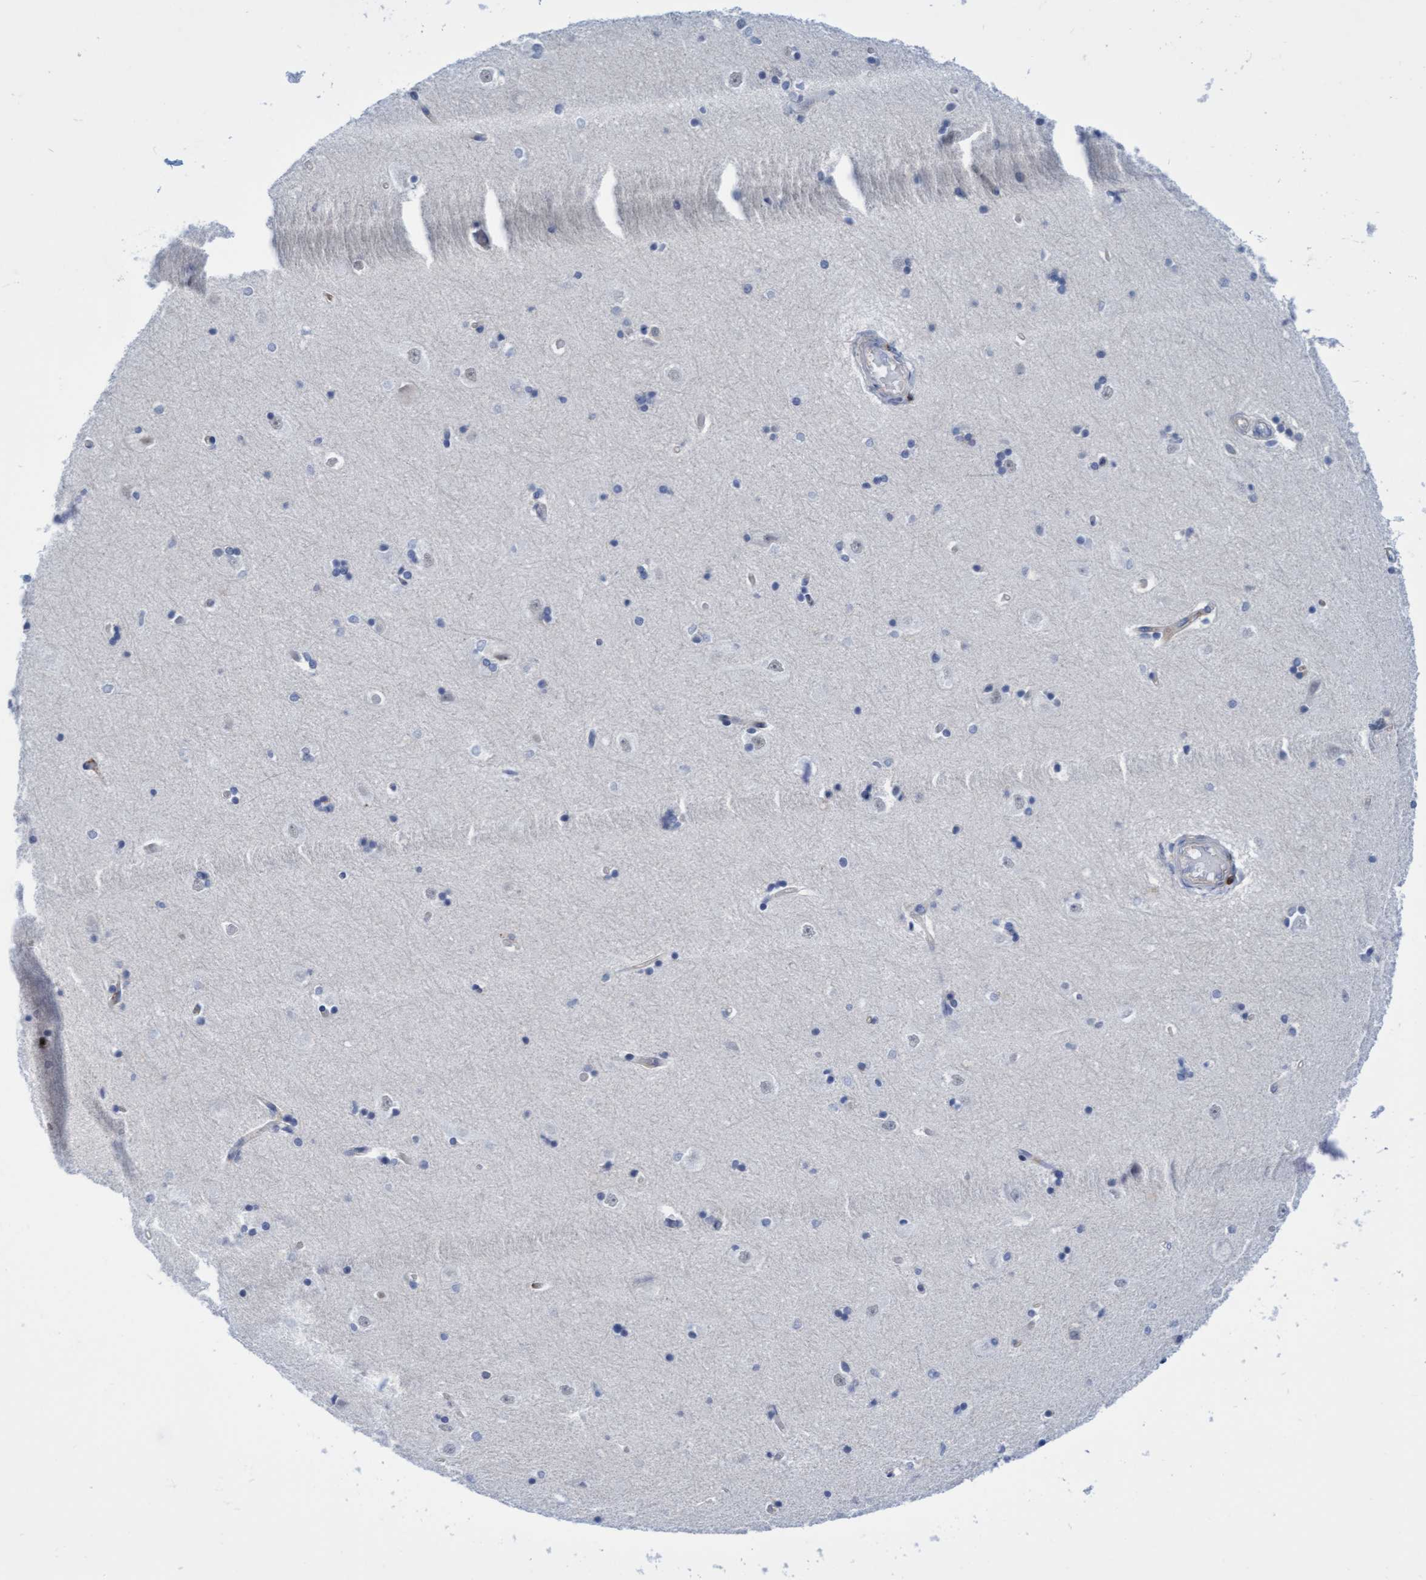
{"staining": {"intensity": "negative", "quantity": "none", "location": "none"}, "tissue": "hippocampus", "cell_type": "Glial cells", "image_type": "normal", "snomed": [{"axis": "morphology", "description": "Normal tissue, NOS"}, {"axis": "topography", "description": "Hippocampus"}], "caption": "There is no significant positivity in glial cells of hippocampus. (DAB IHC, high magnification).", "gene": "FNBP1", "patient": {"sex": "male", "age": 45}}